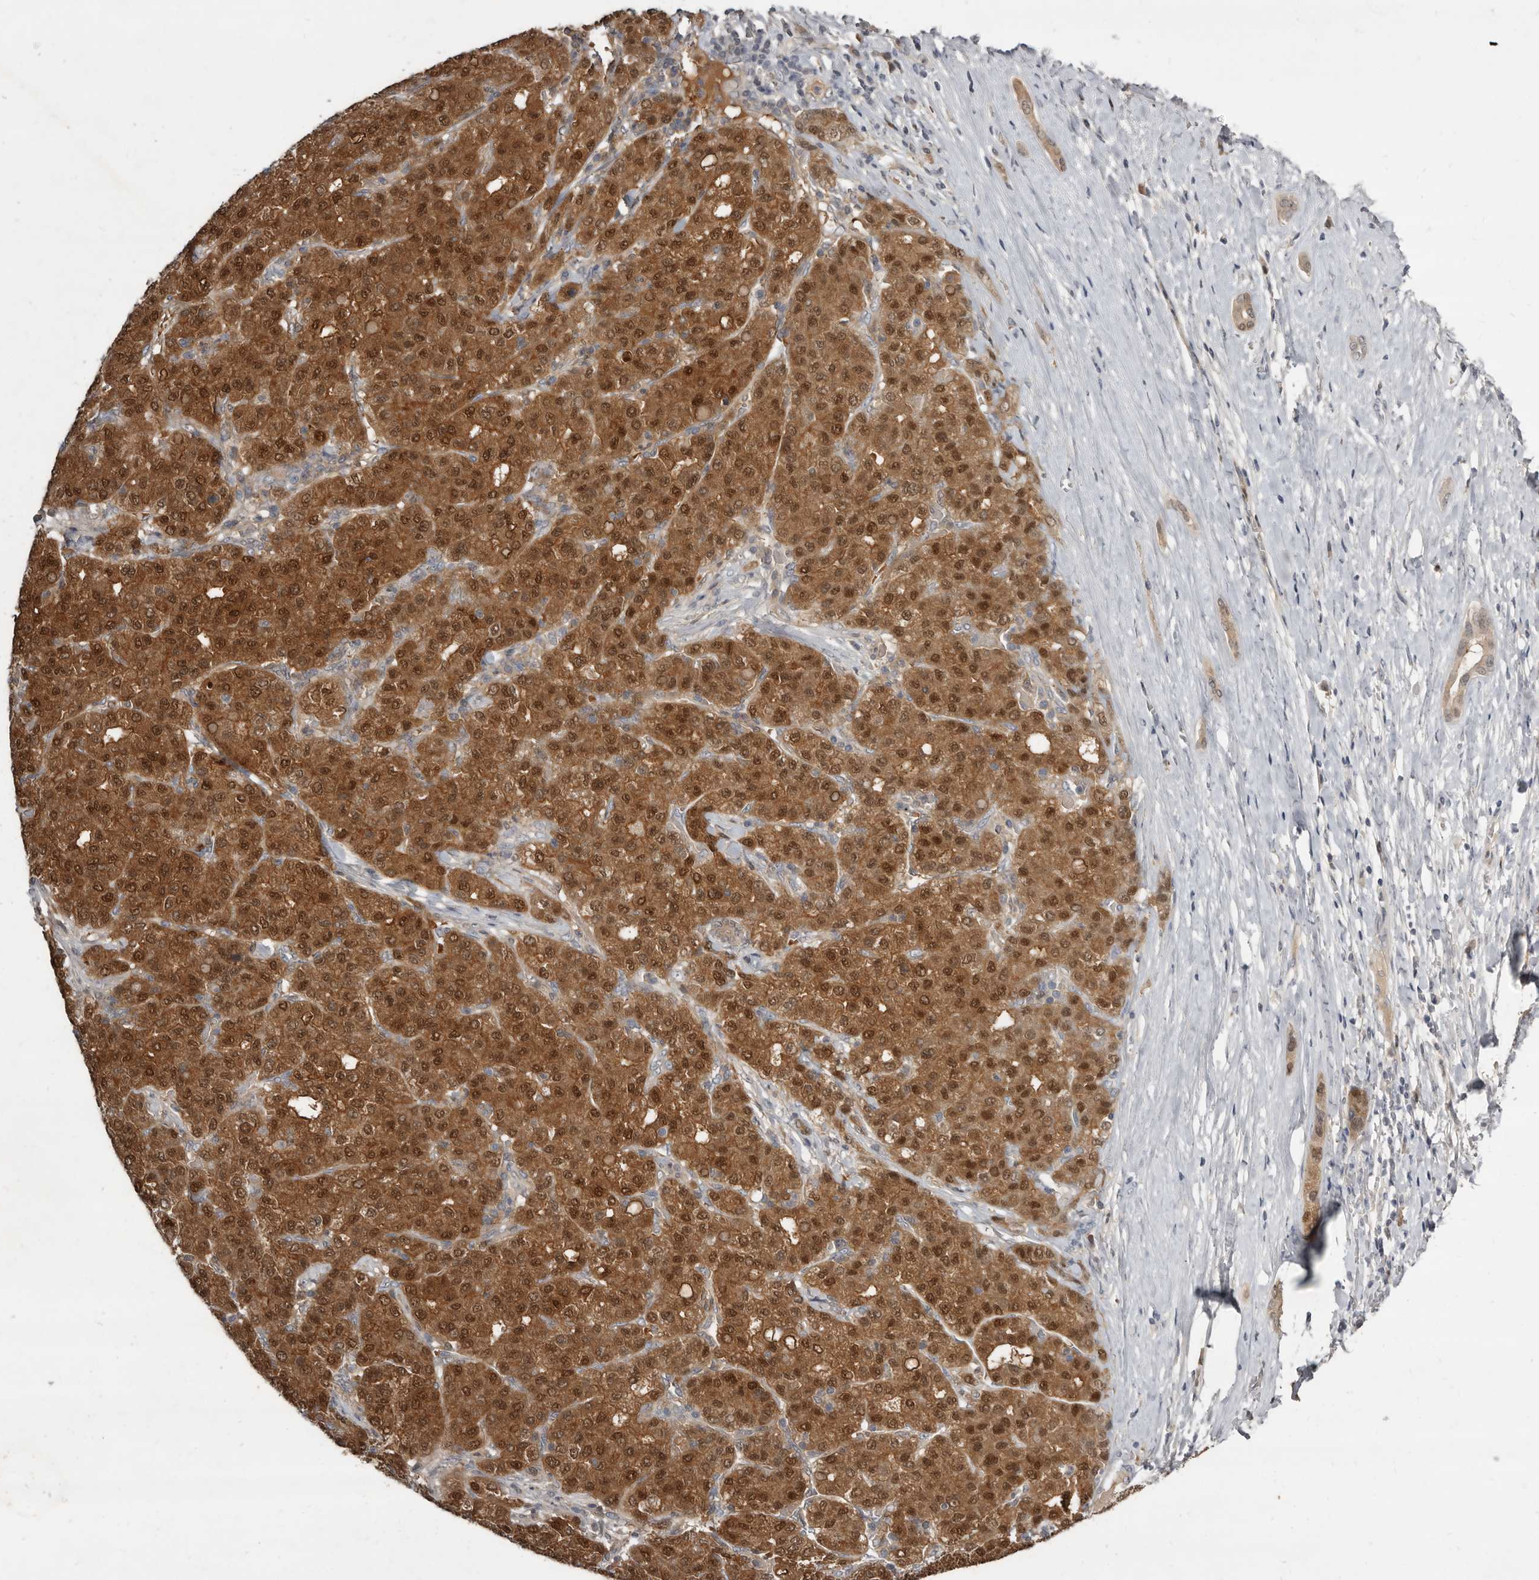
{"staining": {"intensity": "moderate", "quantity": ">75%", "location": "cytoplasmic/membranous,nuclear"}, "tissue": "liver cancer", "cell_type": "Tumor cells", "image_type": "cancer", "snomed": [{"axis": "morphology", "description": "Carcinoma, Hepatocellular, NOS"}, {"axis": "topography", "description": "Liver"}], "caption": "Tumor cells show moderate cytoplasmic/membranous and nuclear staining in approximately >75% of cells in liver cancer (hepatocellular carcinoma). Nuclei are stained in blue.", "gene": "RBKS", "patient": {"sex": "male", "age": 65}}